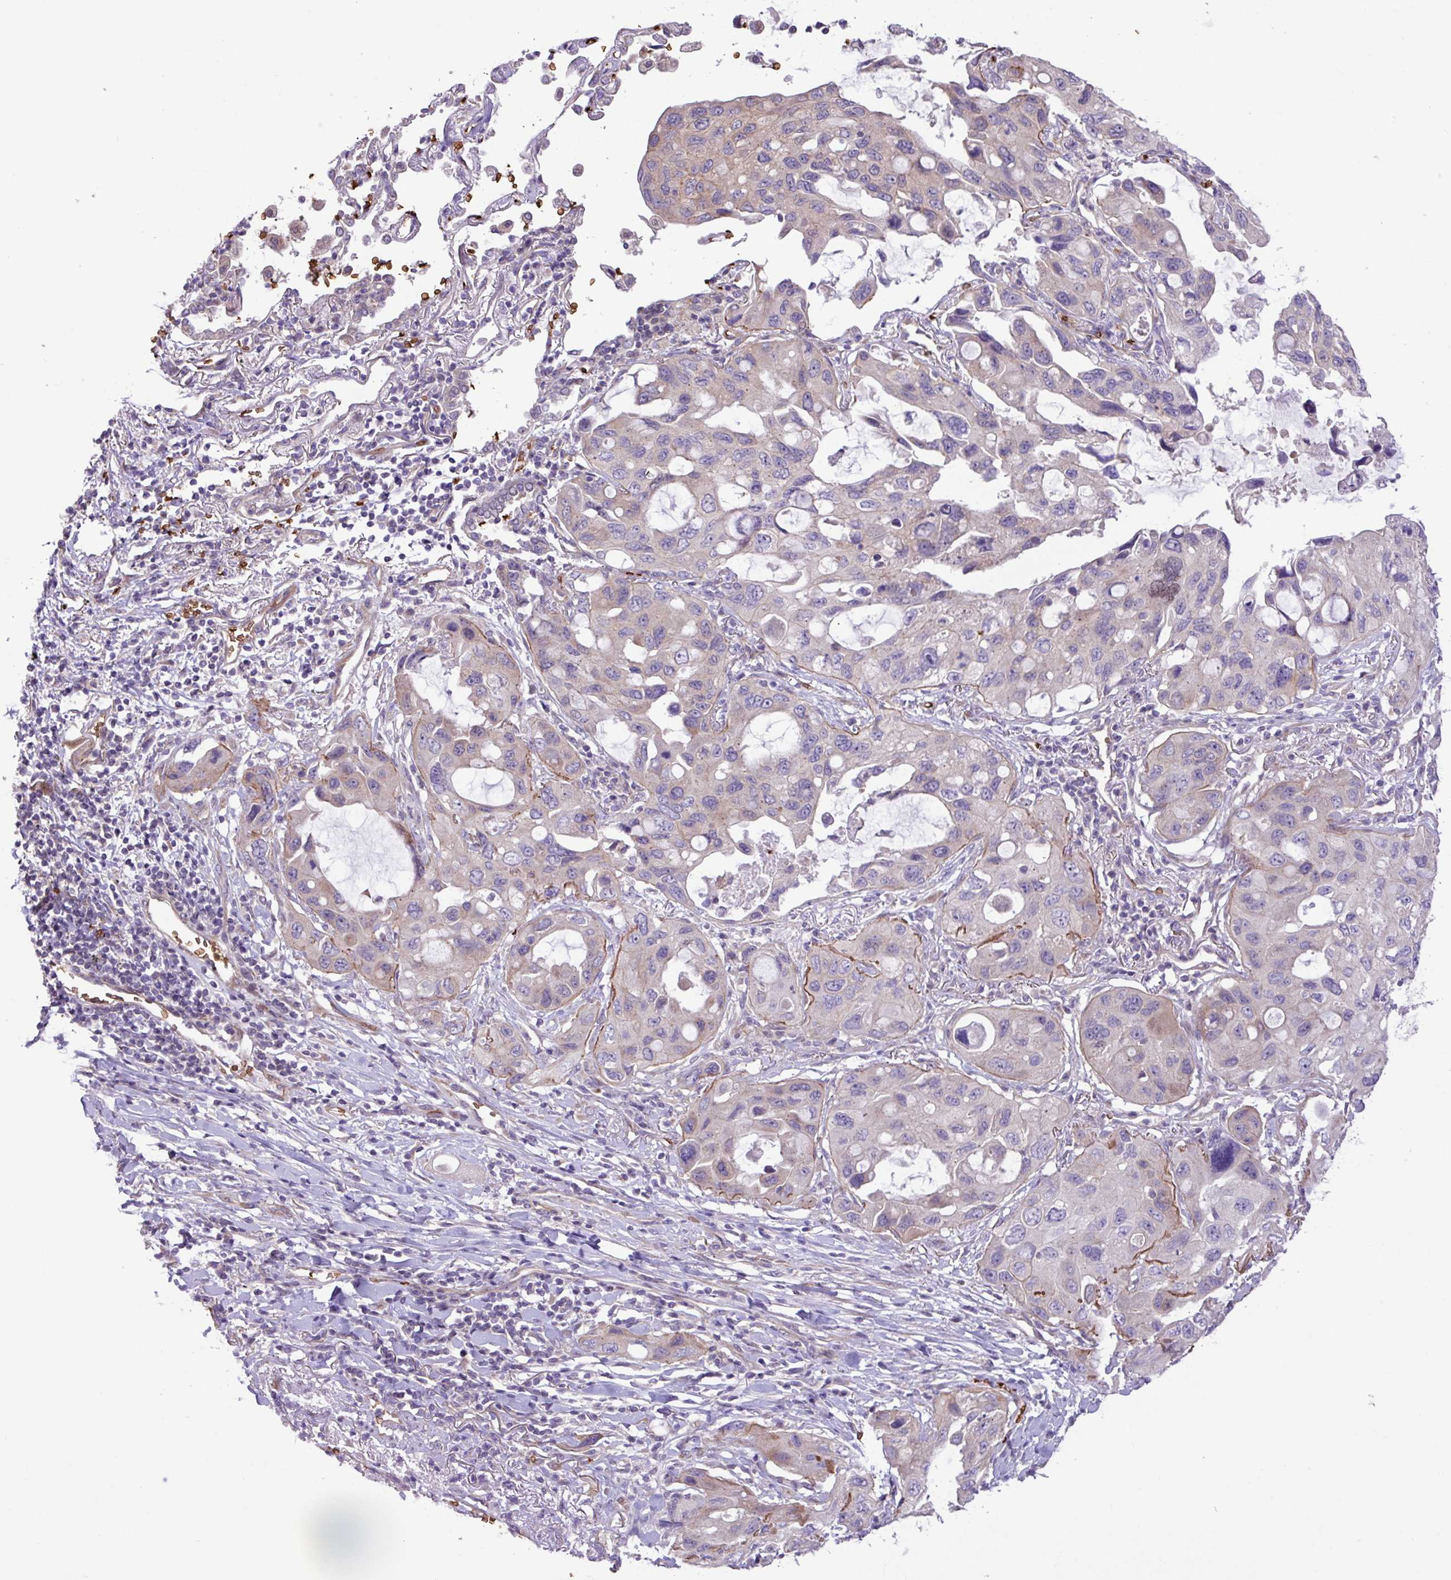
{"staining": {"intensity": "moderate", "quantity": "<25%", "location": "cytoplasmic/membranous"}, "tissue": "lung cancer", "cell_type": "Tumor cells", "image_type": "cancer", "snomed": [{"axis": "morphology", "description": "Squamous cell carcinoma, NOS"}, {"axis": "topography", "description": "Lung"}], "caption": "A photomicrograph showing moderate cytoplasmic/membranous positivity in about <25% of tumor cells in lung squamous cell carcinoma, as visualized by brown immunohistochemical staining.", "gene": "RAD21L1", "patient": {"sex": "female", "age": 73}}